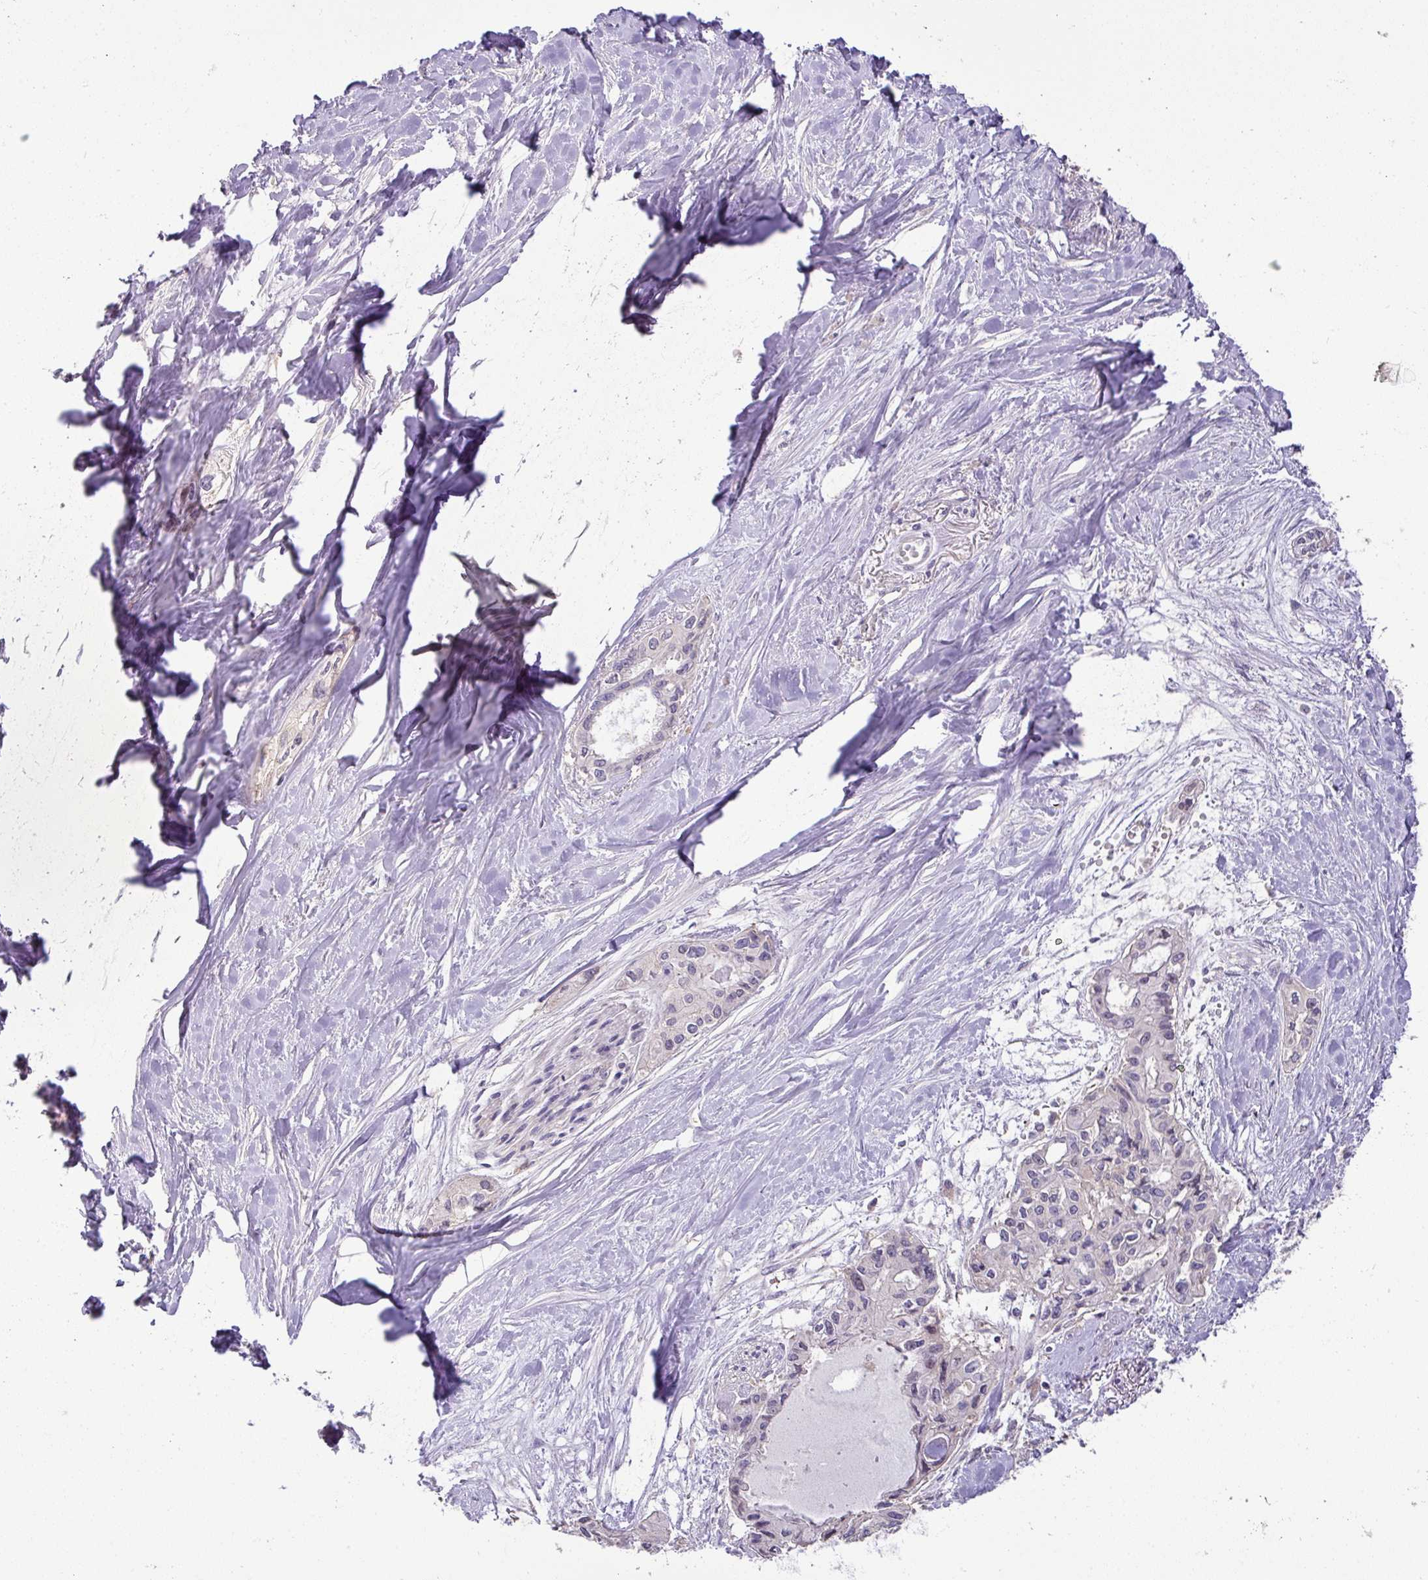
{"staining": {"intensity": "negative", "quantity": "none", "location": "none"}, "tissue": "pancreatic cancer", "cell_type": "Tumor cells", "image_type": "cancer", "snomed": [{"axis": "morphology", "description": "Adenocarcinoma, NOS"}, {"axis": "topography", "description": "Pancreas"}], "caption": "Tumor cells show no significant expression in adenocarcinoma (pancreatic).", "gene": "HOXC13", "patient": {"sex": "female", "age": 50}}